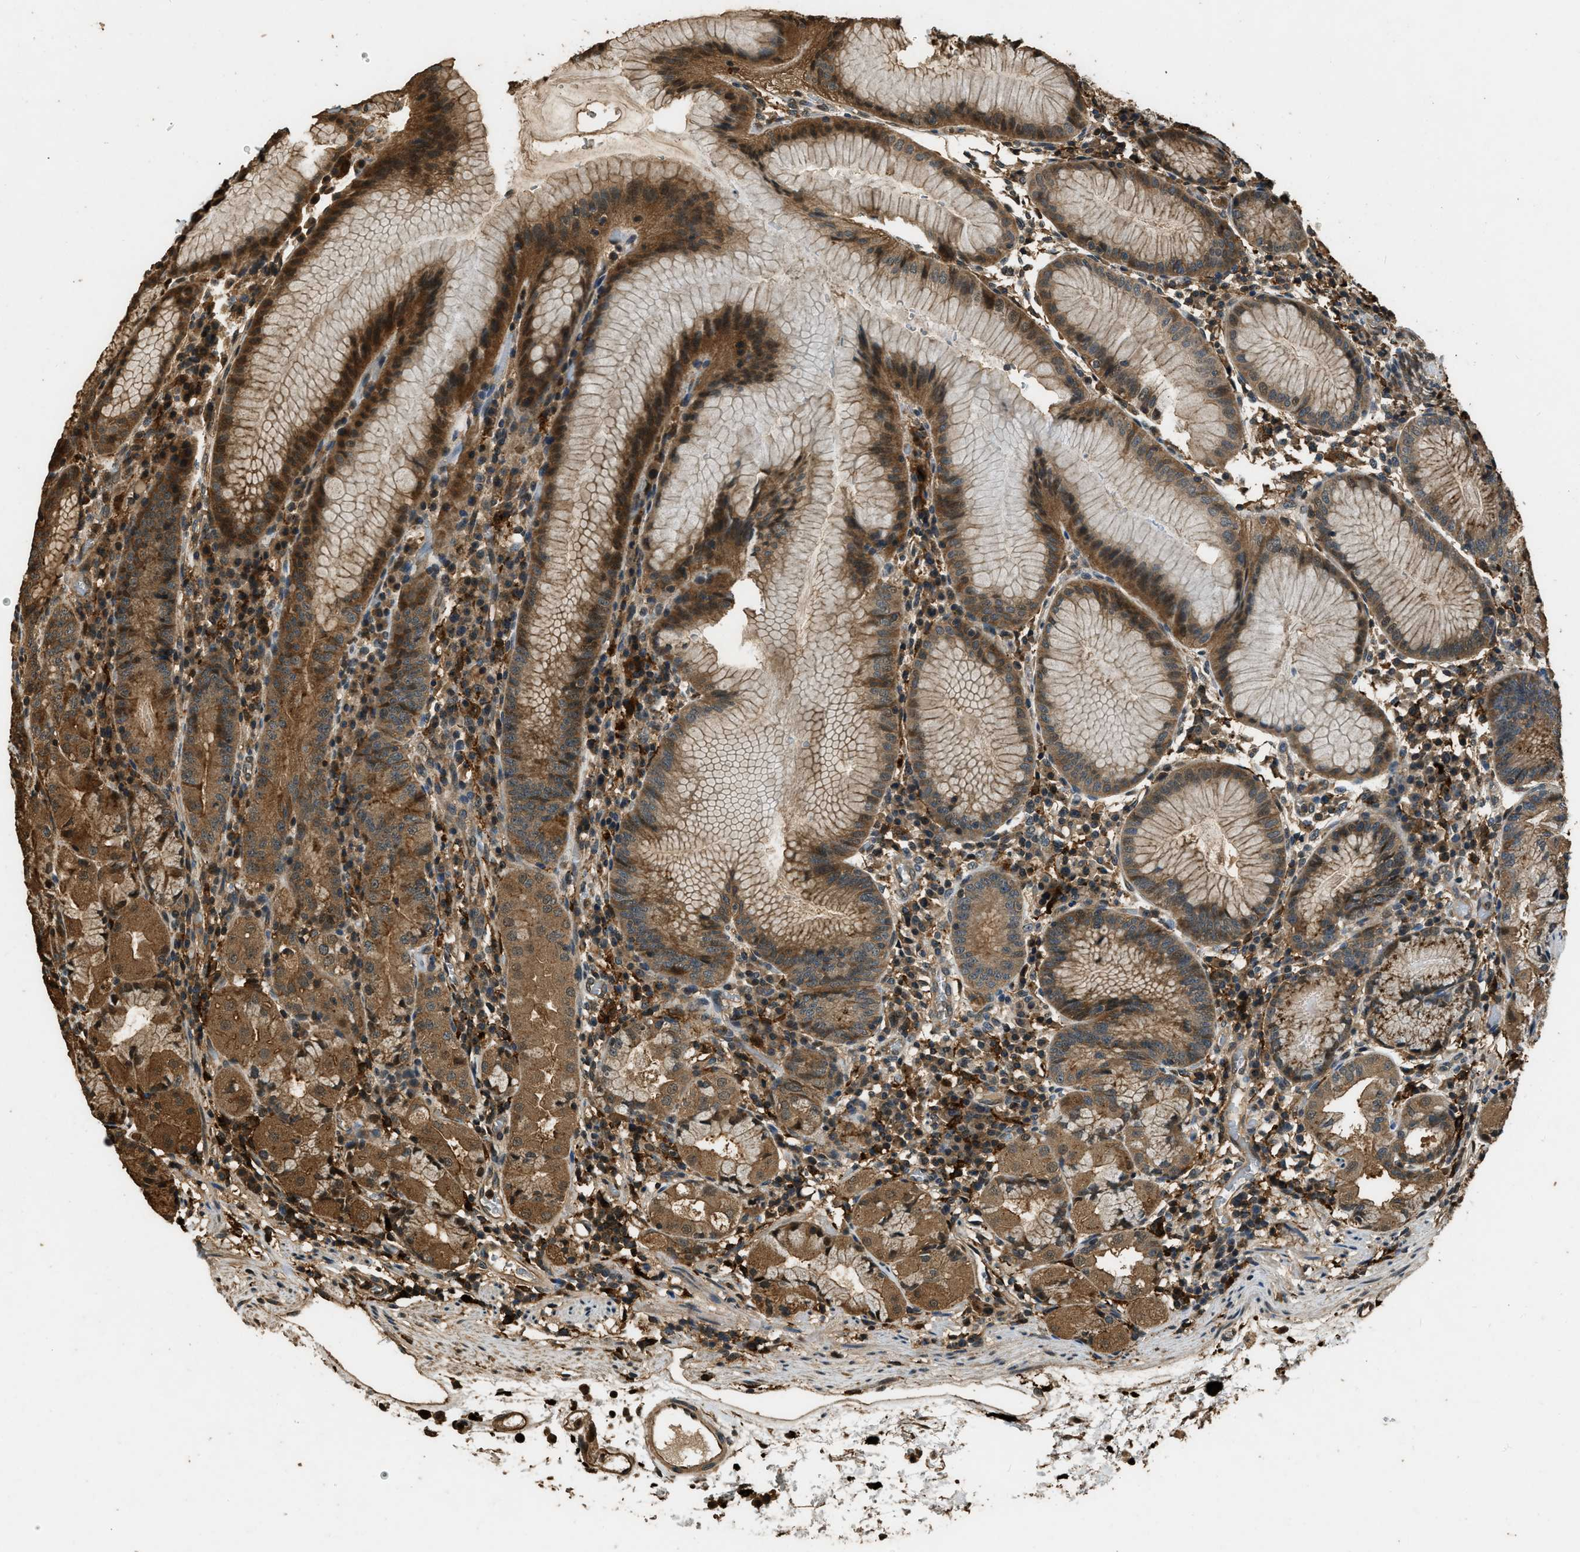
{"staining": {"intensity": "moderate", "quantity": ">75%", "location": "cytoplasmic/membranous,nuclear"}, "tissue": "stomach", "cell_type": "Glandular cells", "image_type": "normal", "snomed": [{"axis": "morphology", "description": "Normal tissue, NOS"}, {"axis": "topography", "description": "Stomach"}, {"axis": "topography", "description": "Stomach, lower"}], "caption": "An immunohistochemistry photomicrograph of benign tissue is shown. Protein staining in brown highlights moderate cytoplasmic/membranous,nuclear positivity in stomach within glandular cells. Using DAB (brown) and hematoxylin (blue) stains, captured at high magnification using brightfield microscopy.", "gene": "RAP2A", "patient": {"sex": "female", "age": 75}}